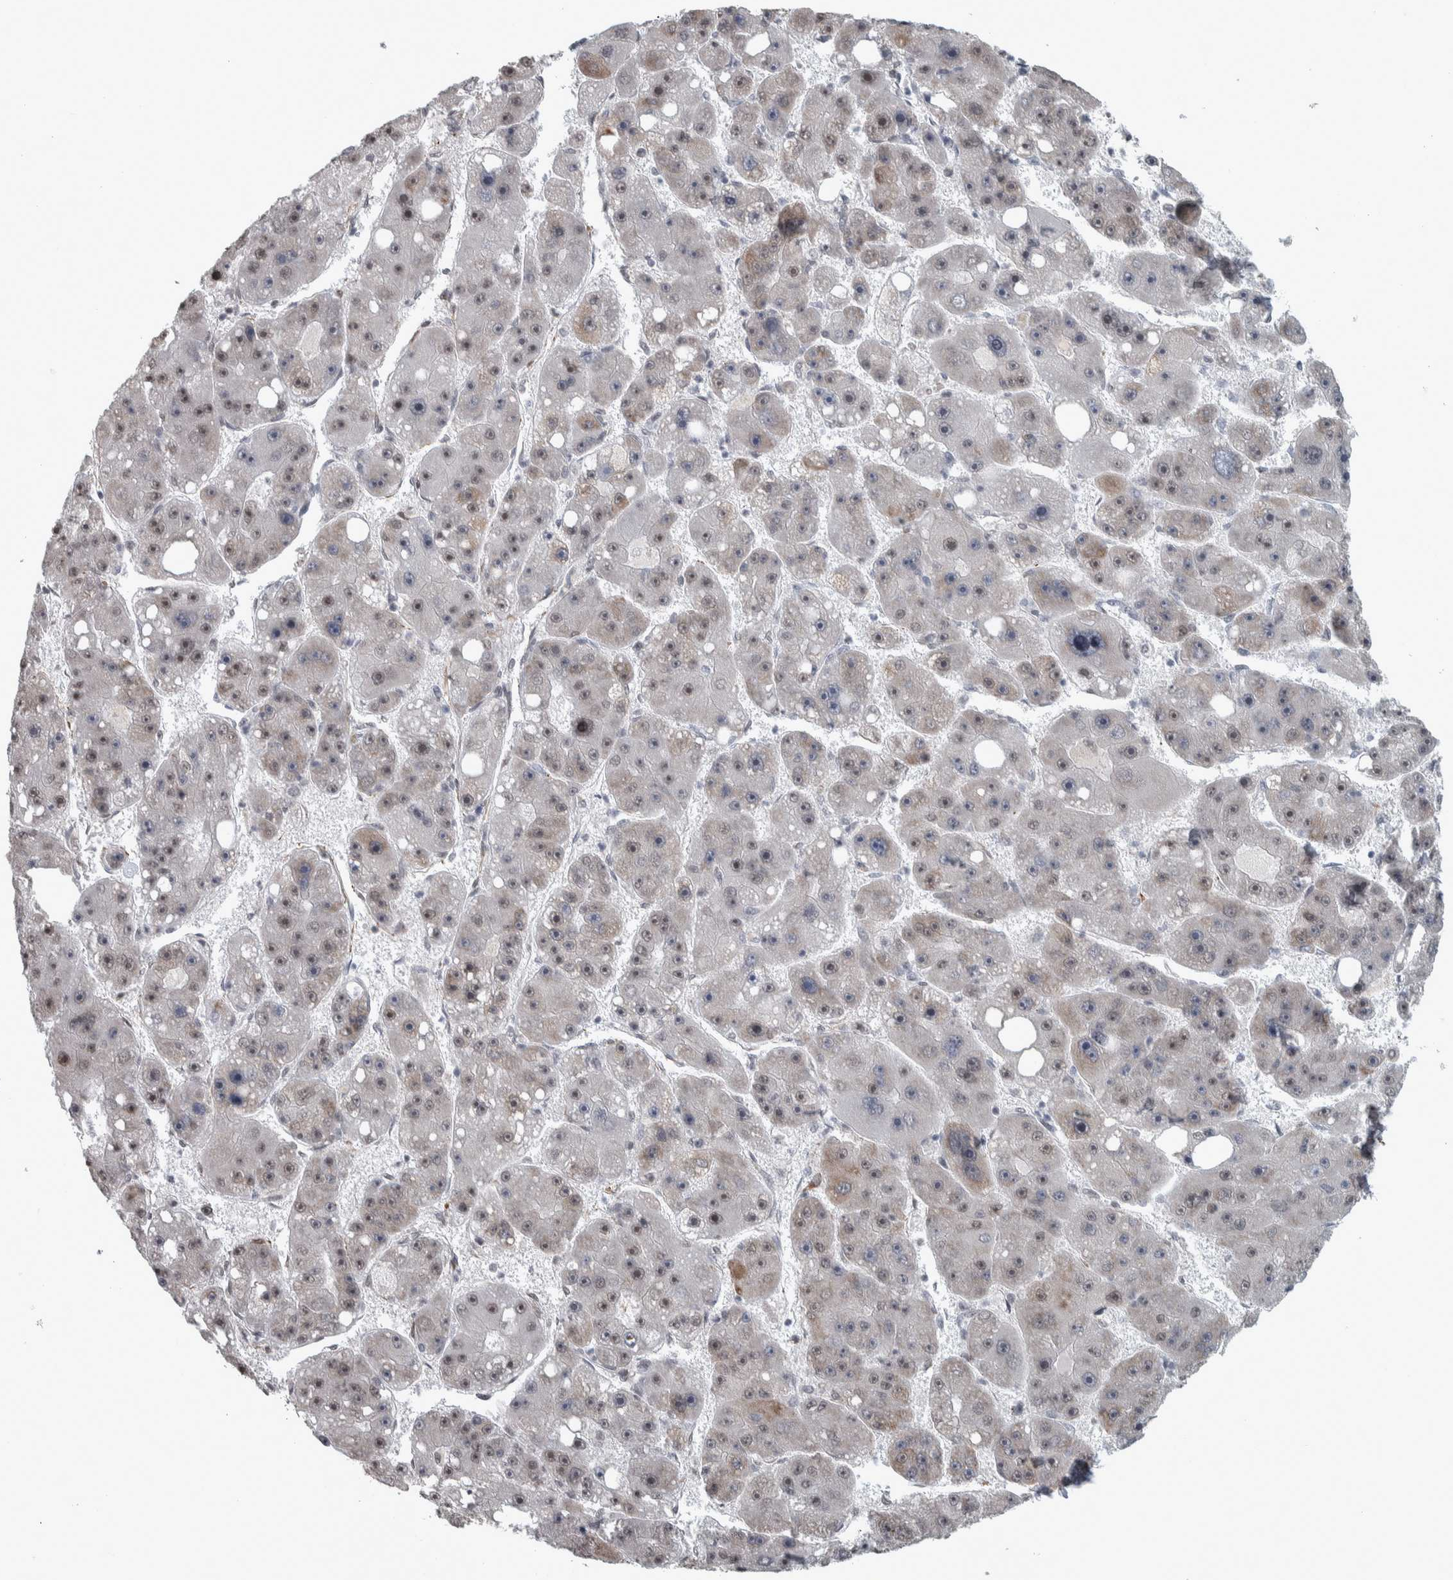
{"staining": {"intensity": "moderate", "quantity": ">75%", "location": "nuclear"}, "tissue": "liver cancer", "cell_type": "Tumor cells", "image_type": "cancer", "snomed": [{"axis": "morphology", "description": "Carcinoma, Hepatocellular, NOS"}, {"axis": "topography", "description": "Liver"}], "caption": "High-power microscopy captured an immunohistochemistry micrograph of liver cancer, revealing moderate nuclear positivity in approximately >75% of tumor cells.", "gene": "DDX42", "patient": {"sex": "female", "age": 61}}